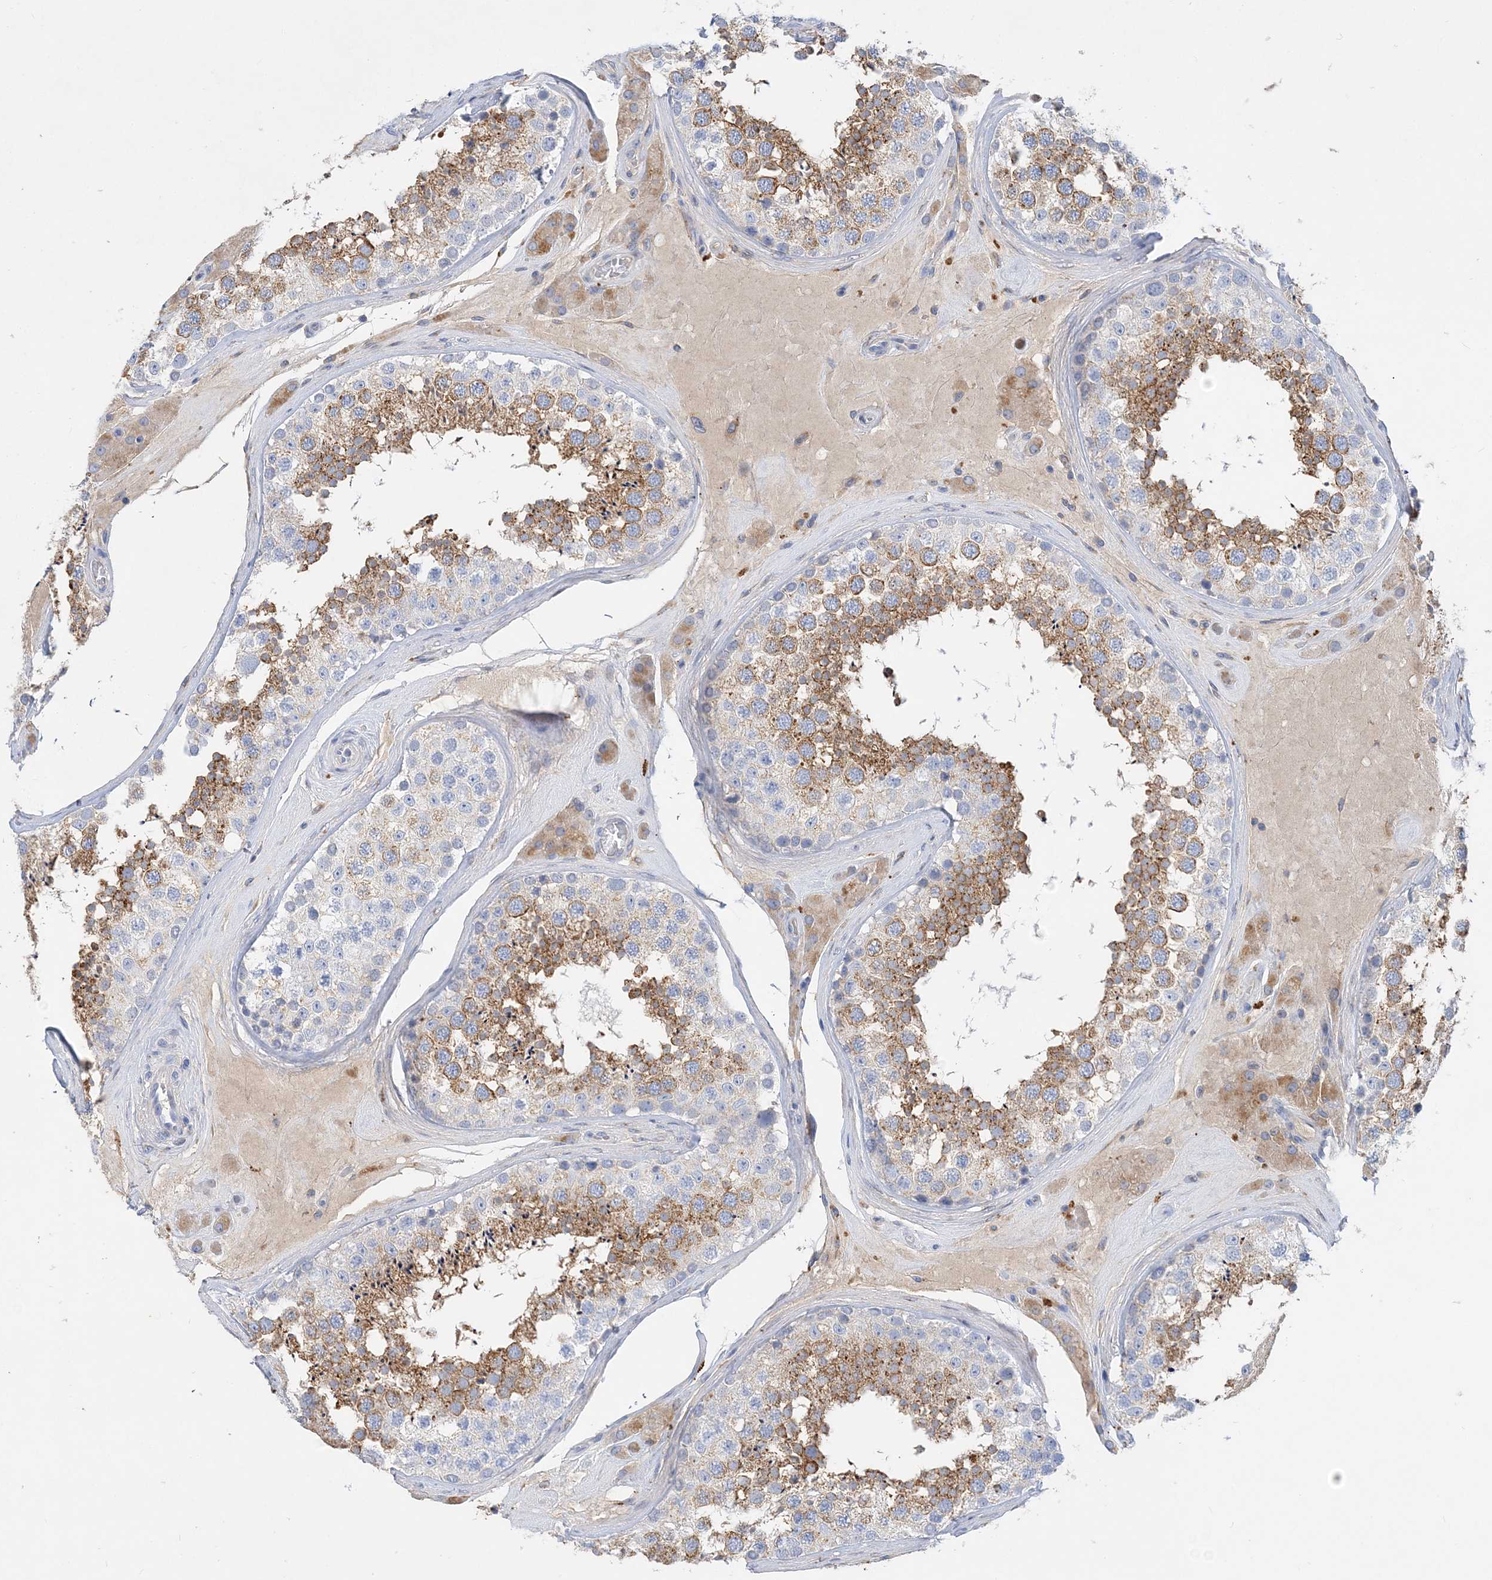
{"staining": {"intensity": "moderate", "quantity": ">75%", "location": "cytoplasmic/membranous"}, "tissue": "testis", "cell_type": "Cells in seminiferous ducts", "image_type": "normal", "snomed": [{"axis": "morphology", "description": "Normal tissue, NOS"}, {"axis": "topography", "description": "Testis"}], "caption": "Approximately >75% of cells in seminiferous ducts in unremarkable human testis demonstrate moderate cytoplasmic/membranous protein expression as visualized by brown immunohistochemical staining.", "gene": "GRINA", "patient": {"sex": "male", "age": 46}}